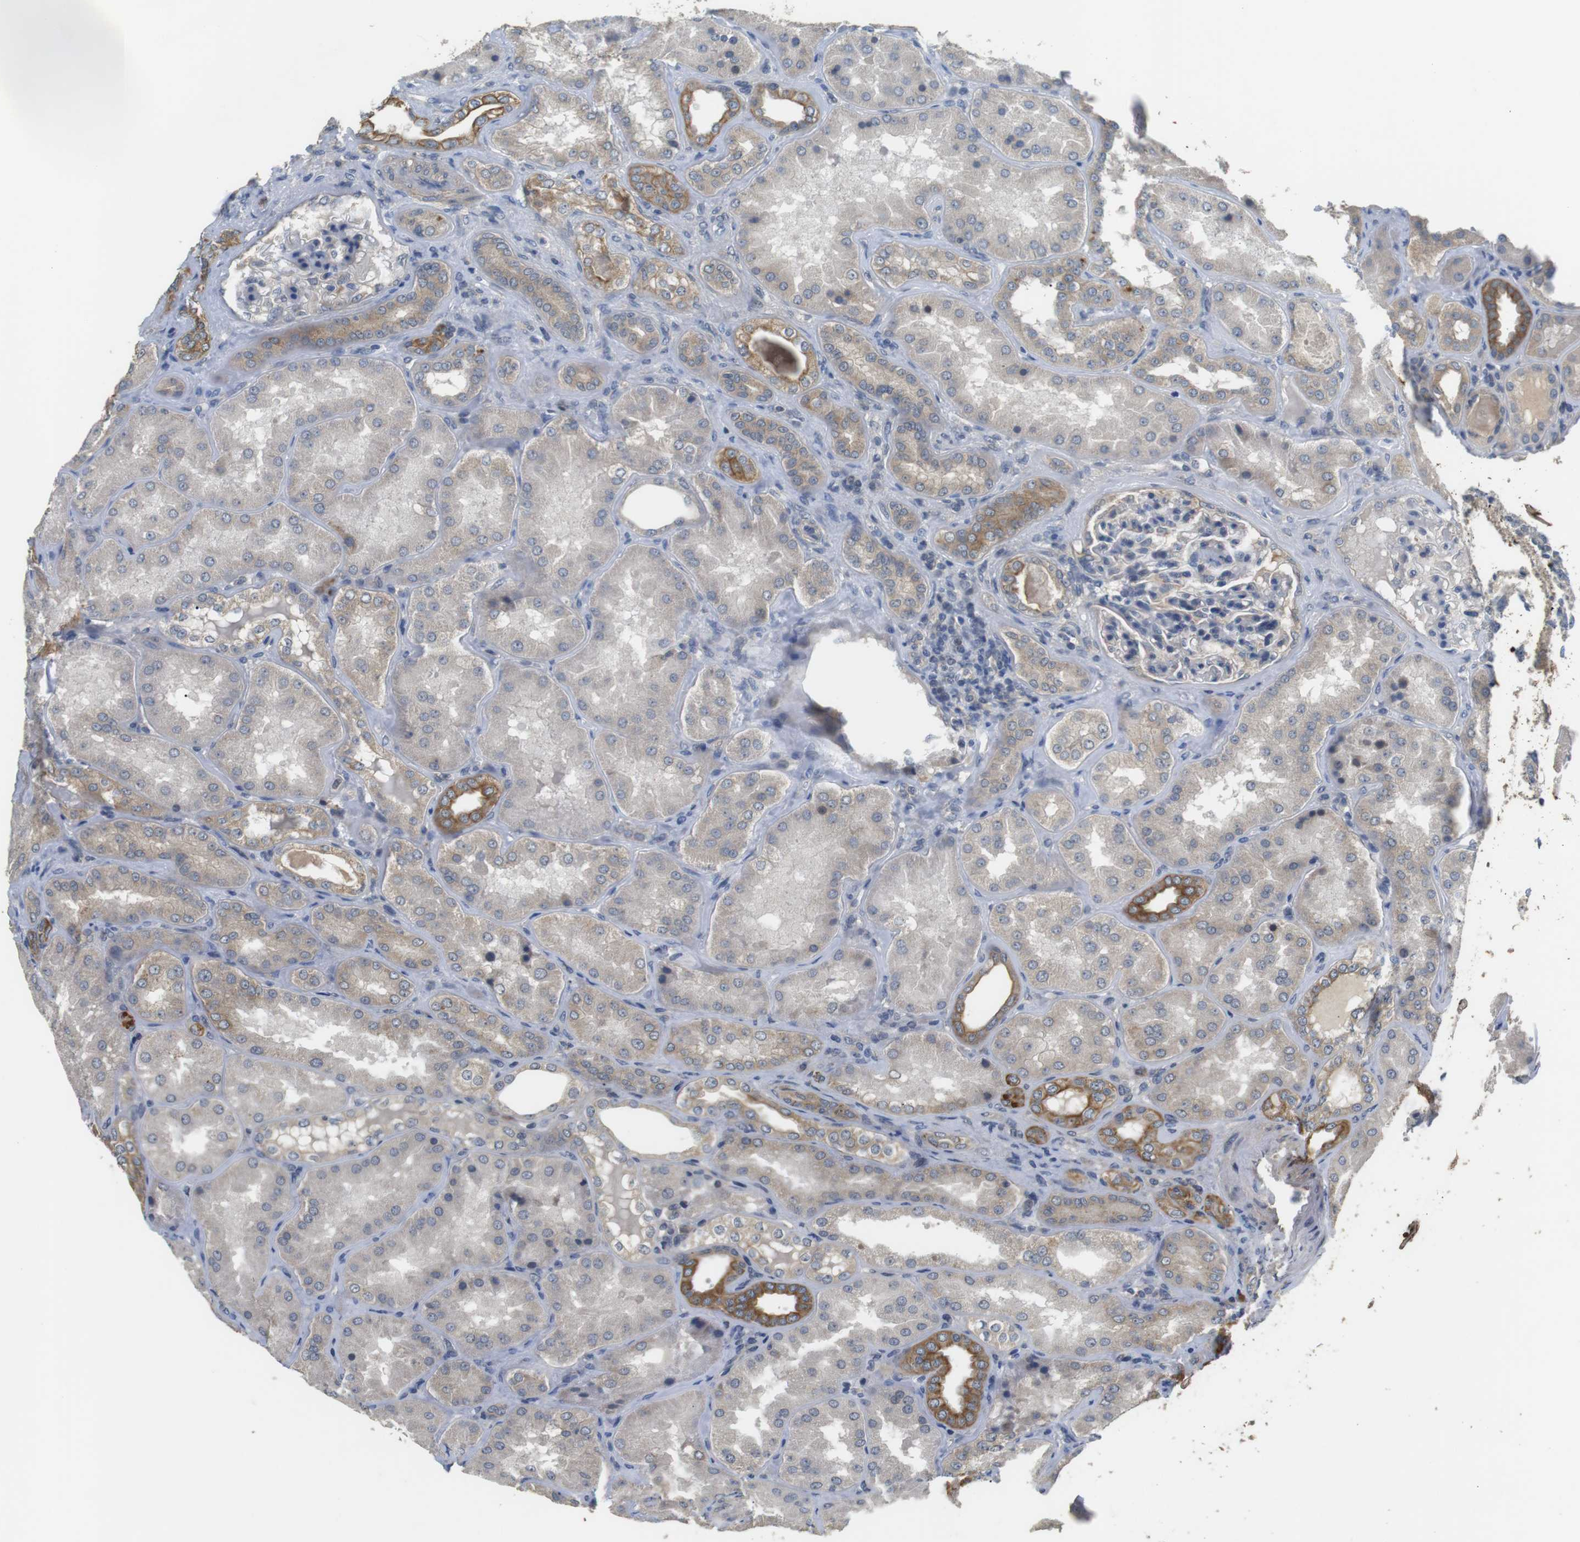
{"staining": {"intensity": "negative", "quantity": "none", "location": "none"}, "tissue": "kidney", "cell_type": "Cells in glomeruli", "image_type": "normal", "snomed": [{"axis": "morphology", "description": "Normal tissue, NOS"}, {"axis": "topography", "description": "Kidney"}], "caption": "DAB immunohistochemical staining of normal human kidney exhibits no significant expression in cells in glomeruli. Nuclei are stained in blue.", "gene": "ADGRL3", "patient": {"sex": "female", "age": 56}}